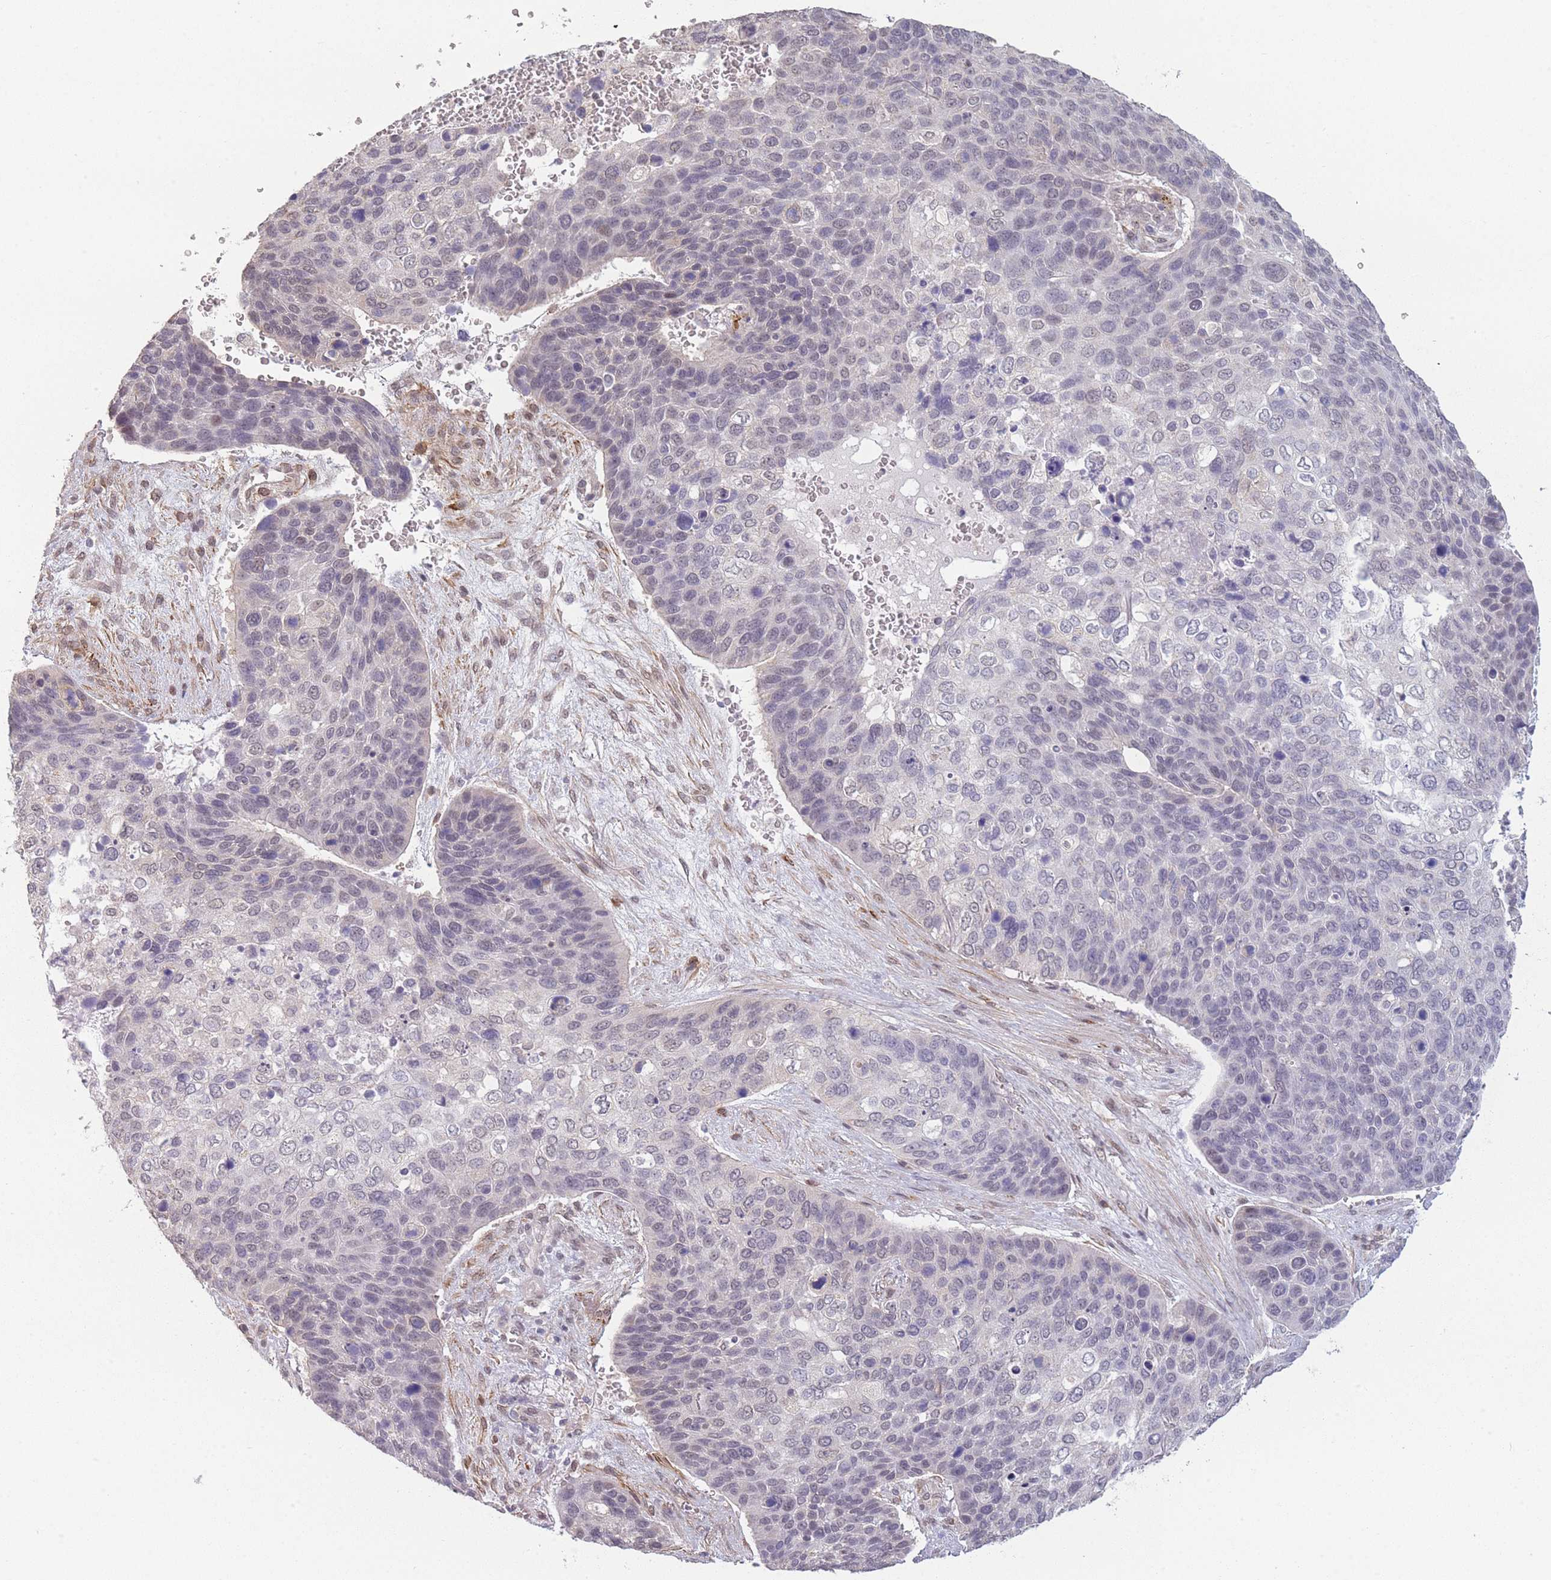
{"staining": {"intensity": "negative", "quantity": "none", "location": "none"}, "tissue": "skin cancer", "cell_type": "Tumor cells", "image_type": "cancer", "snomed": [{"axis": "morphology", "description": "Basal cell carcinoma"}, {"axis": "topography", "description": "Skin"}], "caption": "Protein analysis of basal cell carcinoma (skin) shows no significant positivity in tumor cells.", "gene": "SIN3B", "patient": {"sex": "female", "age": 74}}